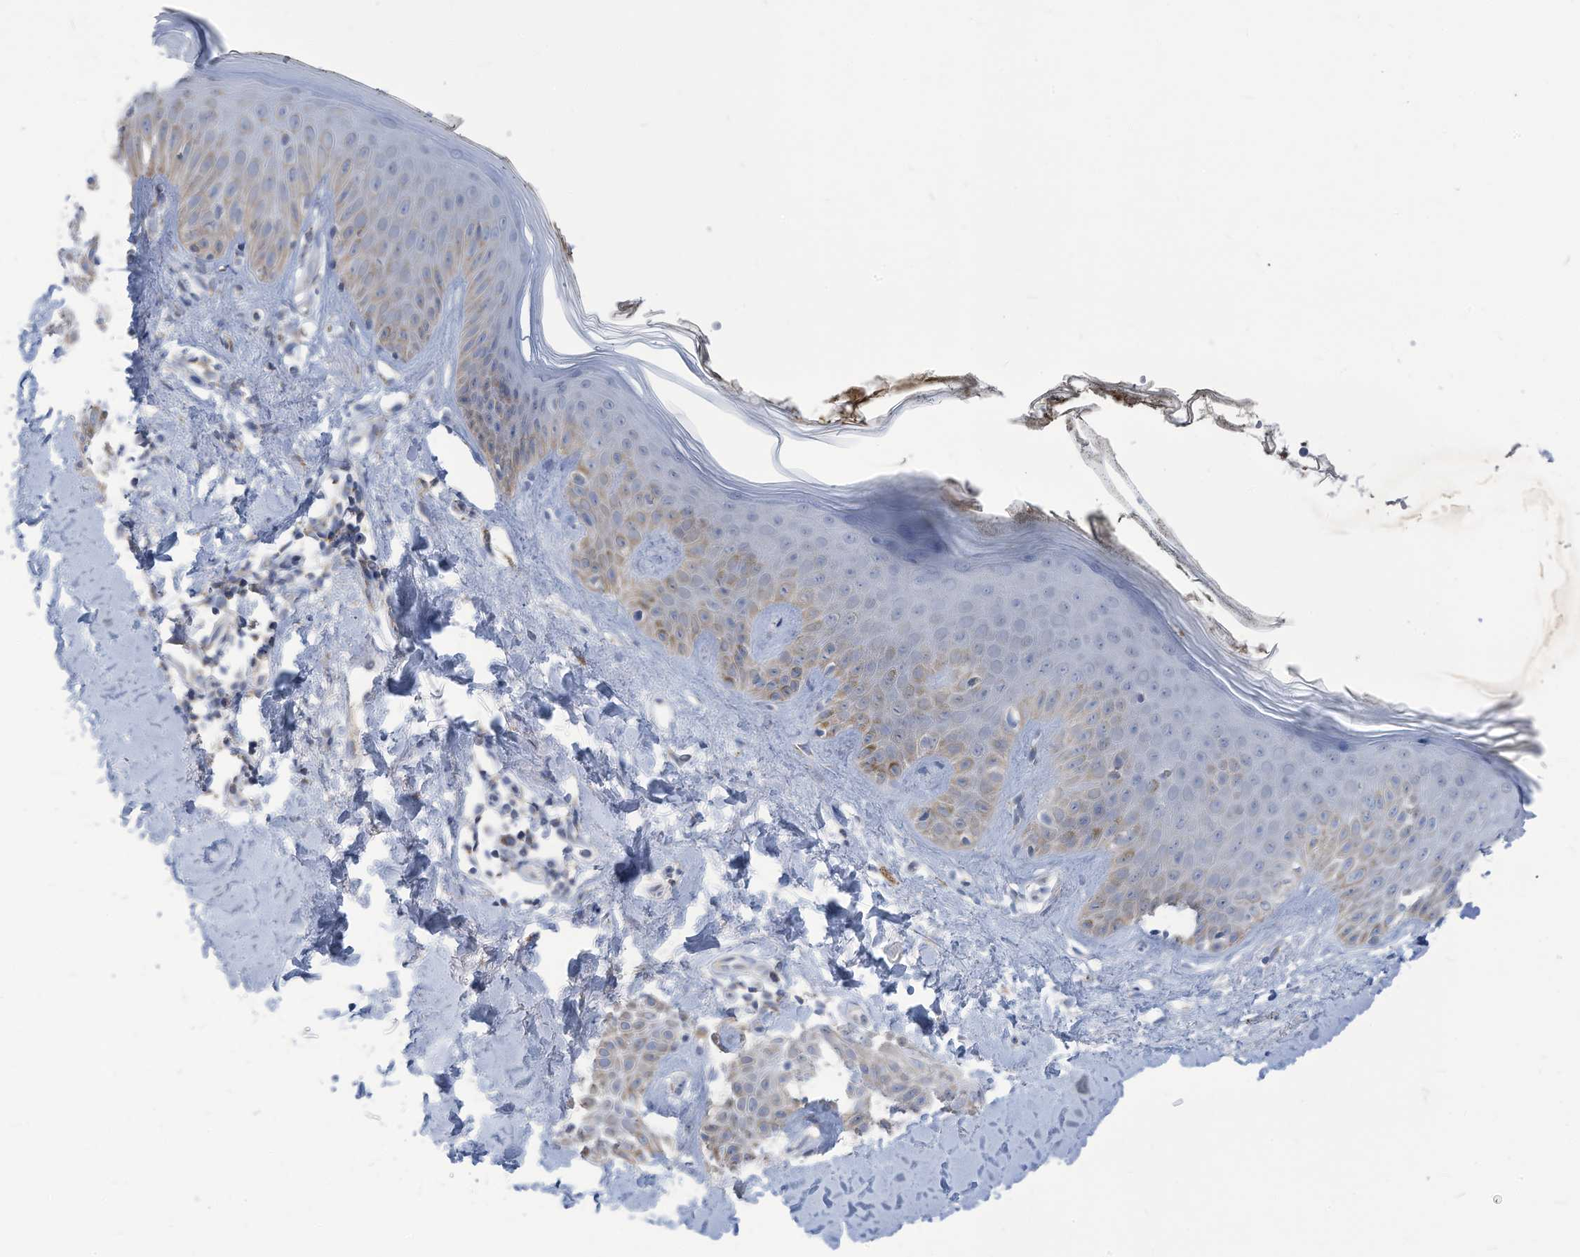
{"staining": {"intensity": "negative", "quantity": "none", "location": "none"}, "tissue": "skin", "cell_type": "Fibroblasts", "image_type": "normal", "snomed": [{"axis": "morphology", "description": "Normal tissue, NOS"}, {"axis": "topography", "description": "Skin"}], "caption": "A high-resolution image shows immunohistochemistry staining of unremarkable skin, which exhibits no significant positivity in fibroblasts.", "gene": "NLN", "patient": {"sex": "female", "age": 64}}